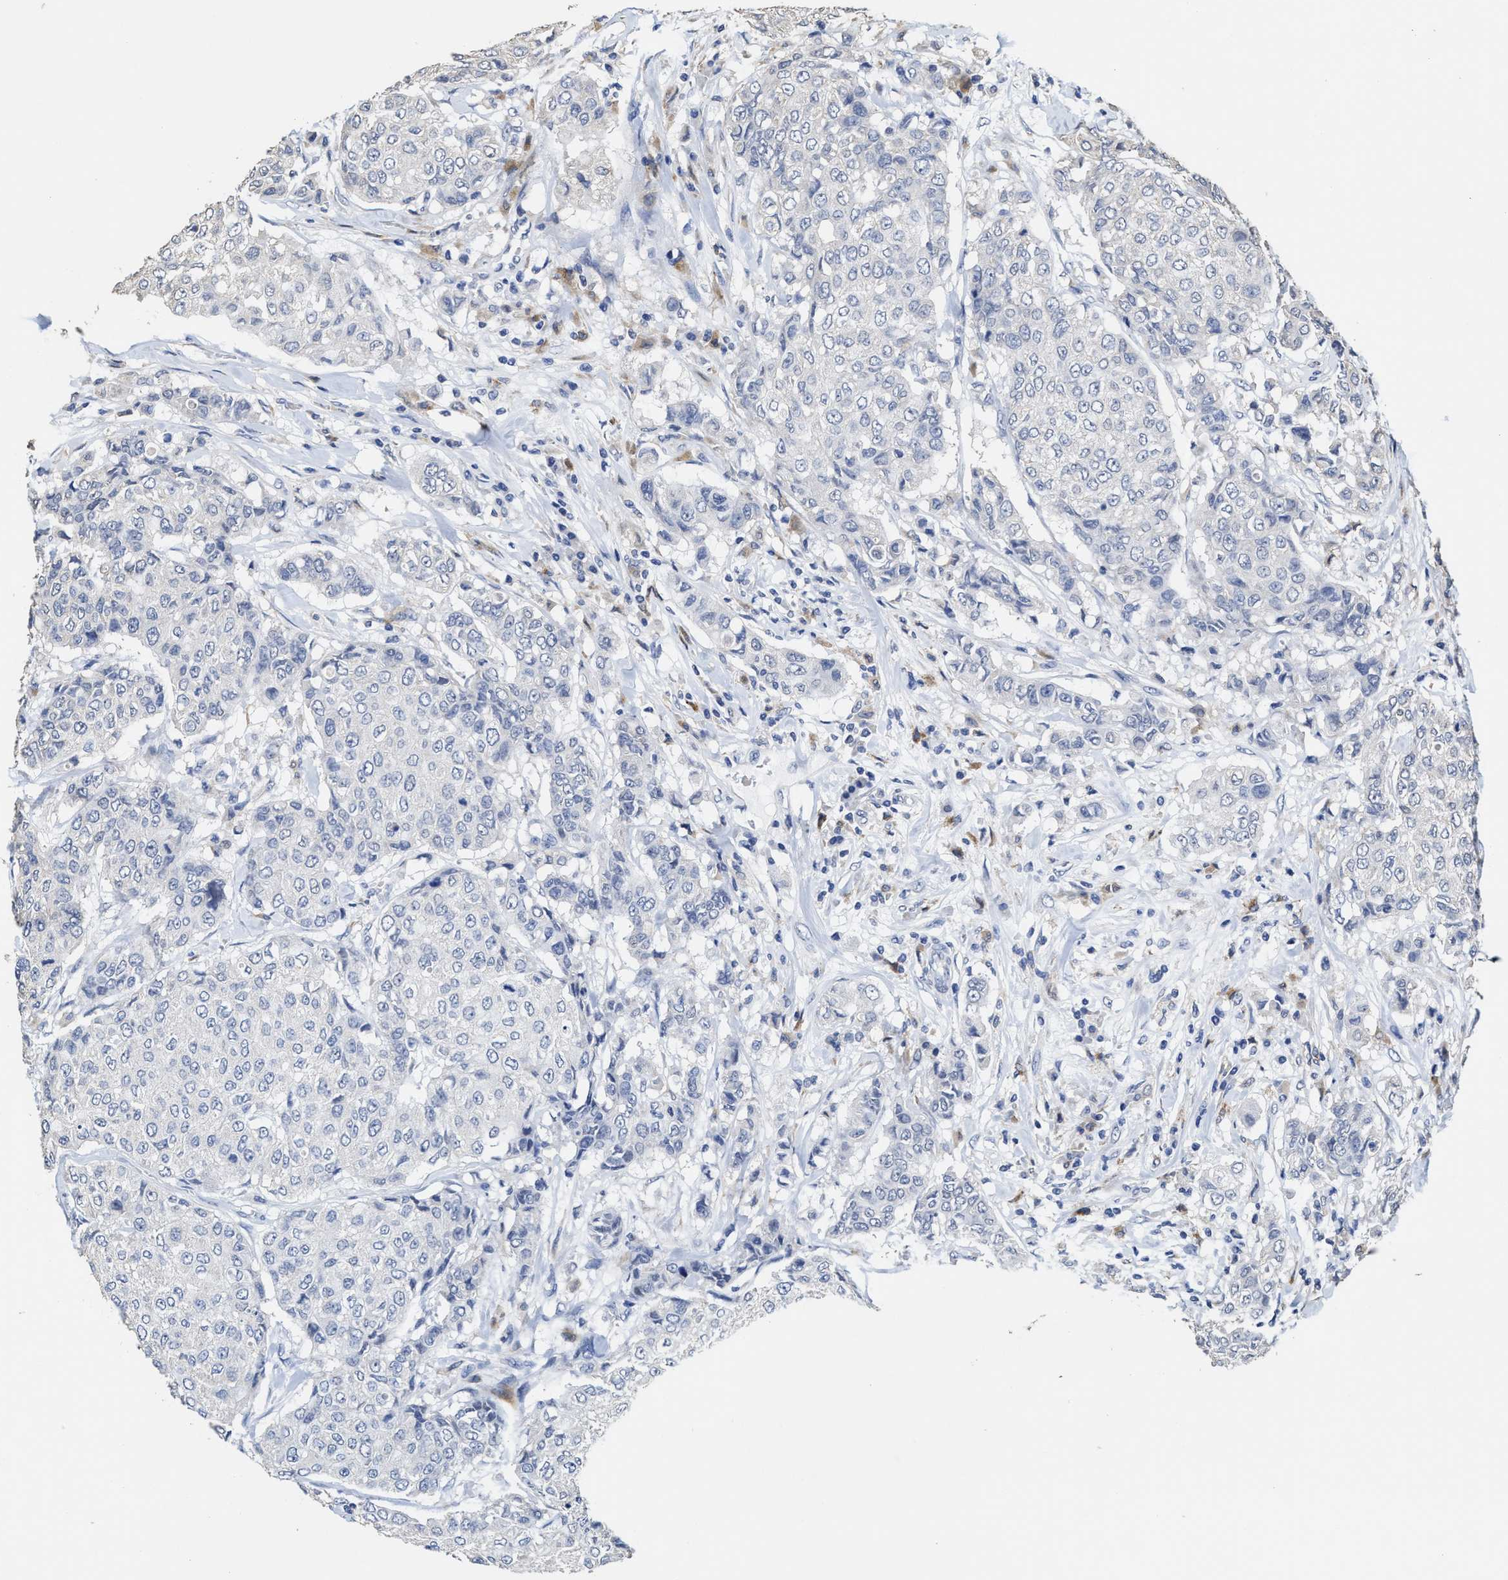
{"staining": {"intensity": "negative", "quantity": "none", "location": "none"}, "tissue": "breast cancer", "cell_type": "Tumor cells", "image_type": "cancer", "snomed": [{"axis": "morphology", "description": "Duct carcinoma"}, {"axis": "topography", "description": "Breast"}], "caption": "Immunohistochemistry photomicrograph of neoplastic tissue: breast cancer (intraductal carcinoma) stained with DAB (3,3'-diaminobenzidine) reveals no significant protein positivity in tumor cells.", "gene": "ZFAT", "patient": {"sex": "female", "age": 27}}